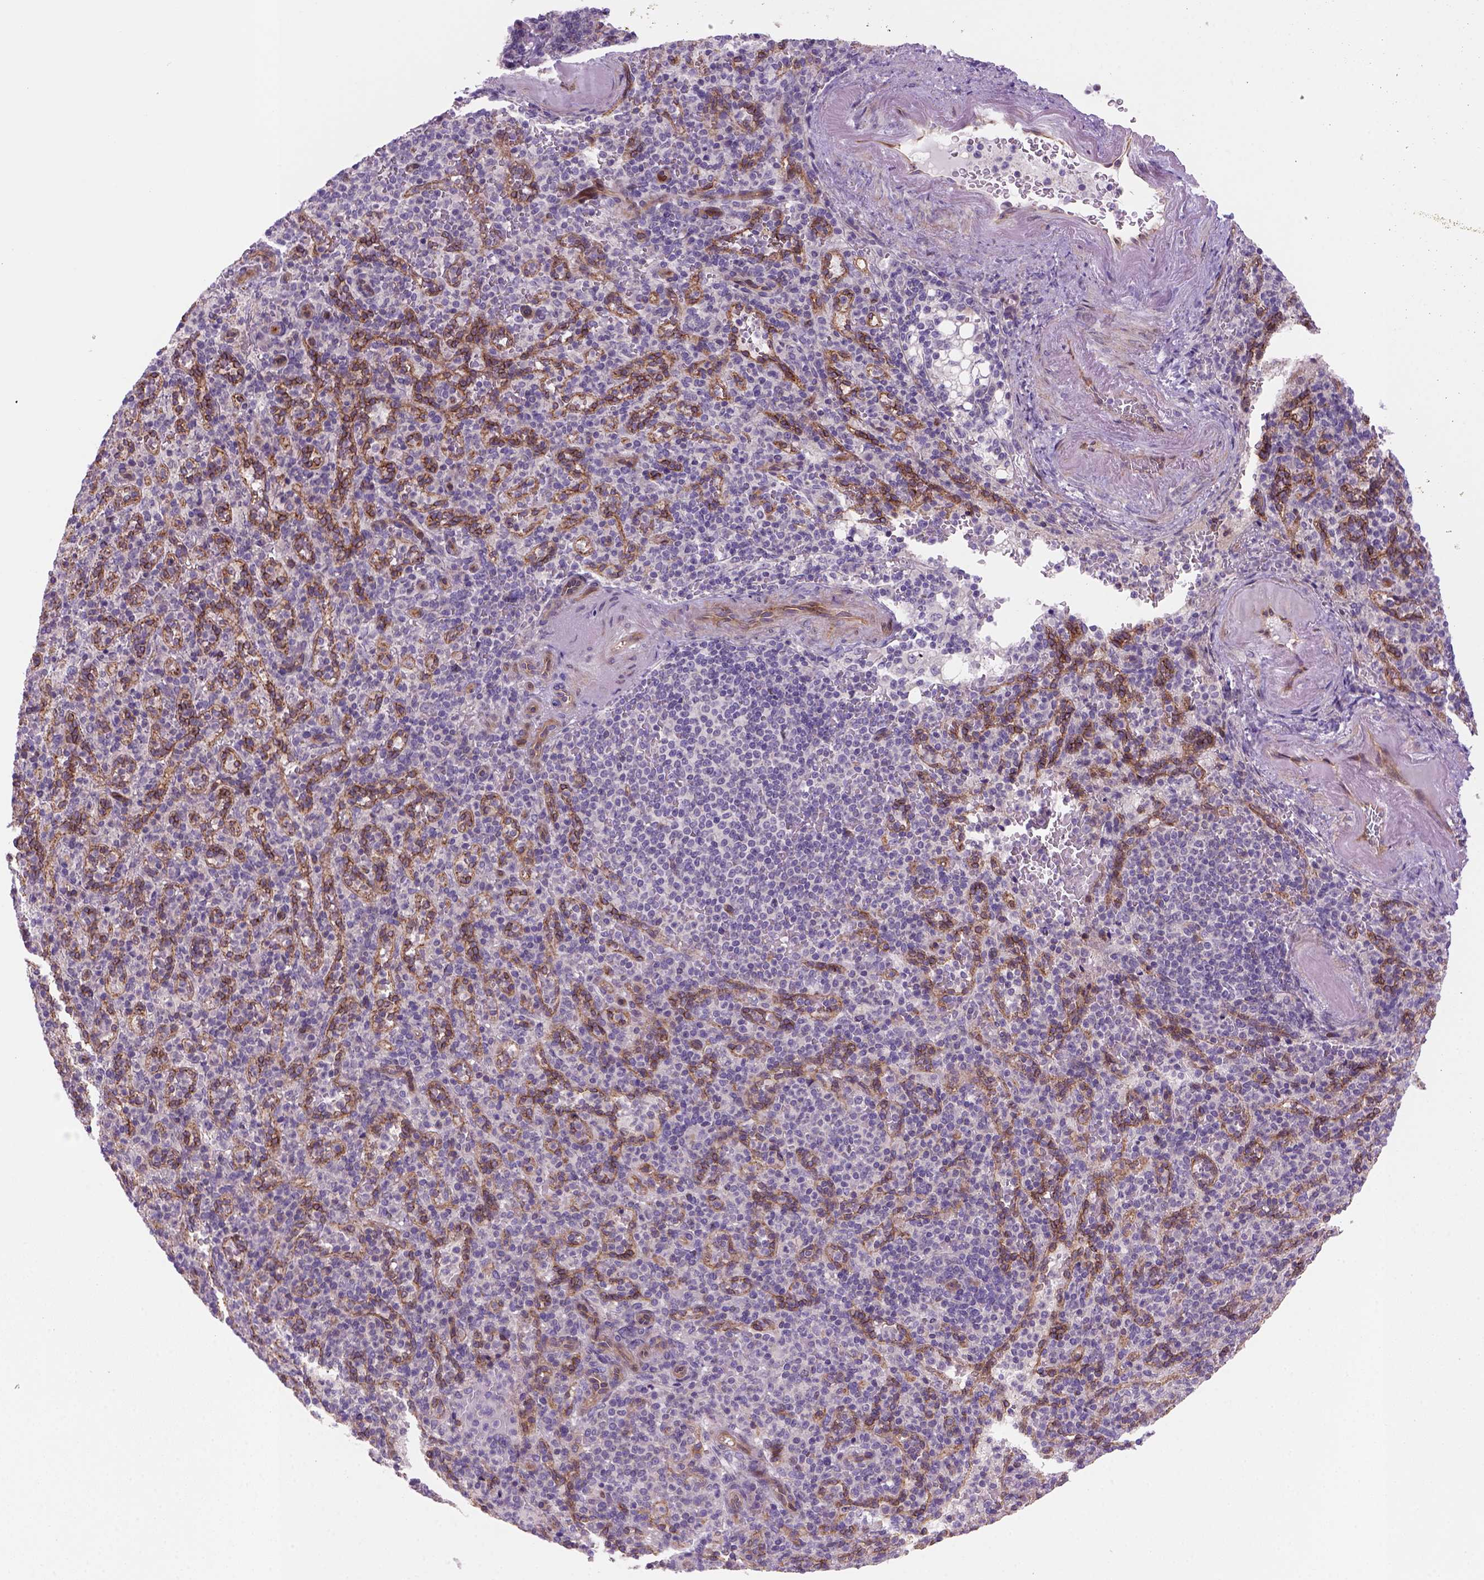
{"staining": {"intensity": "negative", "quantity": "none", "location": "none"}, "tissue": "spleen", "cell_type": "Cells in red pulp", "image_type": "normal", "snomed": [{"axis": "morphology", "description": "Normal tissue, NOS"}, {"axis": "topography", "description": "Spleen"}], "caption": "IHC image of normal spleen: human spleen stained with DAB (3,3'-diaminobenzidine) demonstrates no significant protein staining in cells in red pulp. (Brightfield microscopy of DAB (3,3'-diaminobenzidine) IHC at high magnification).", "gene": "VSTM5", "patient": {"sex": "female", "age": 74}}